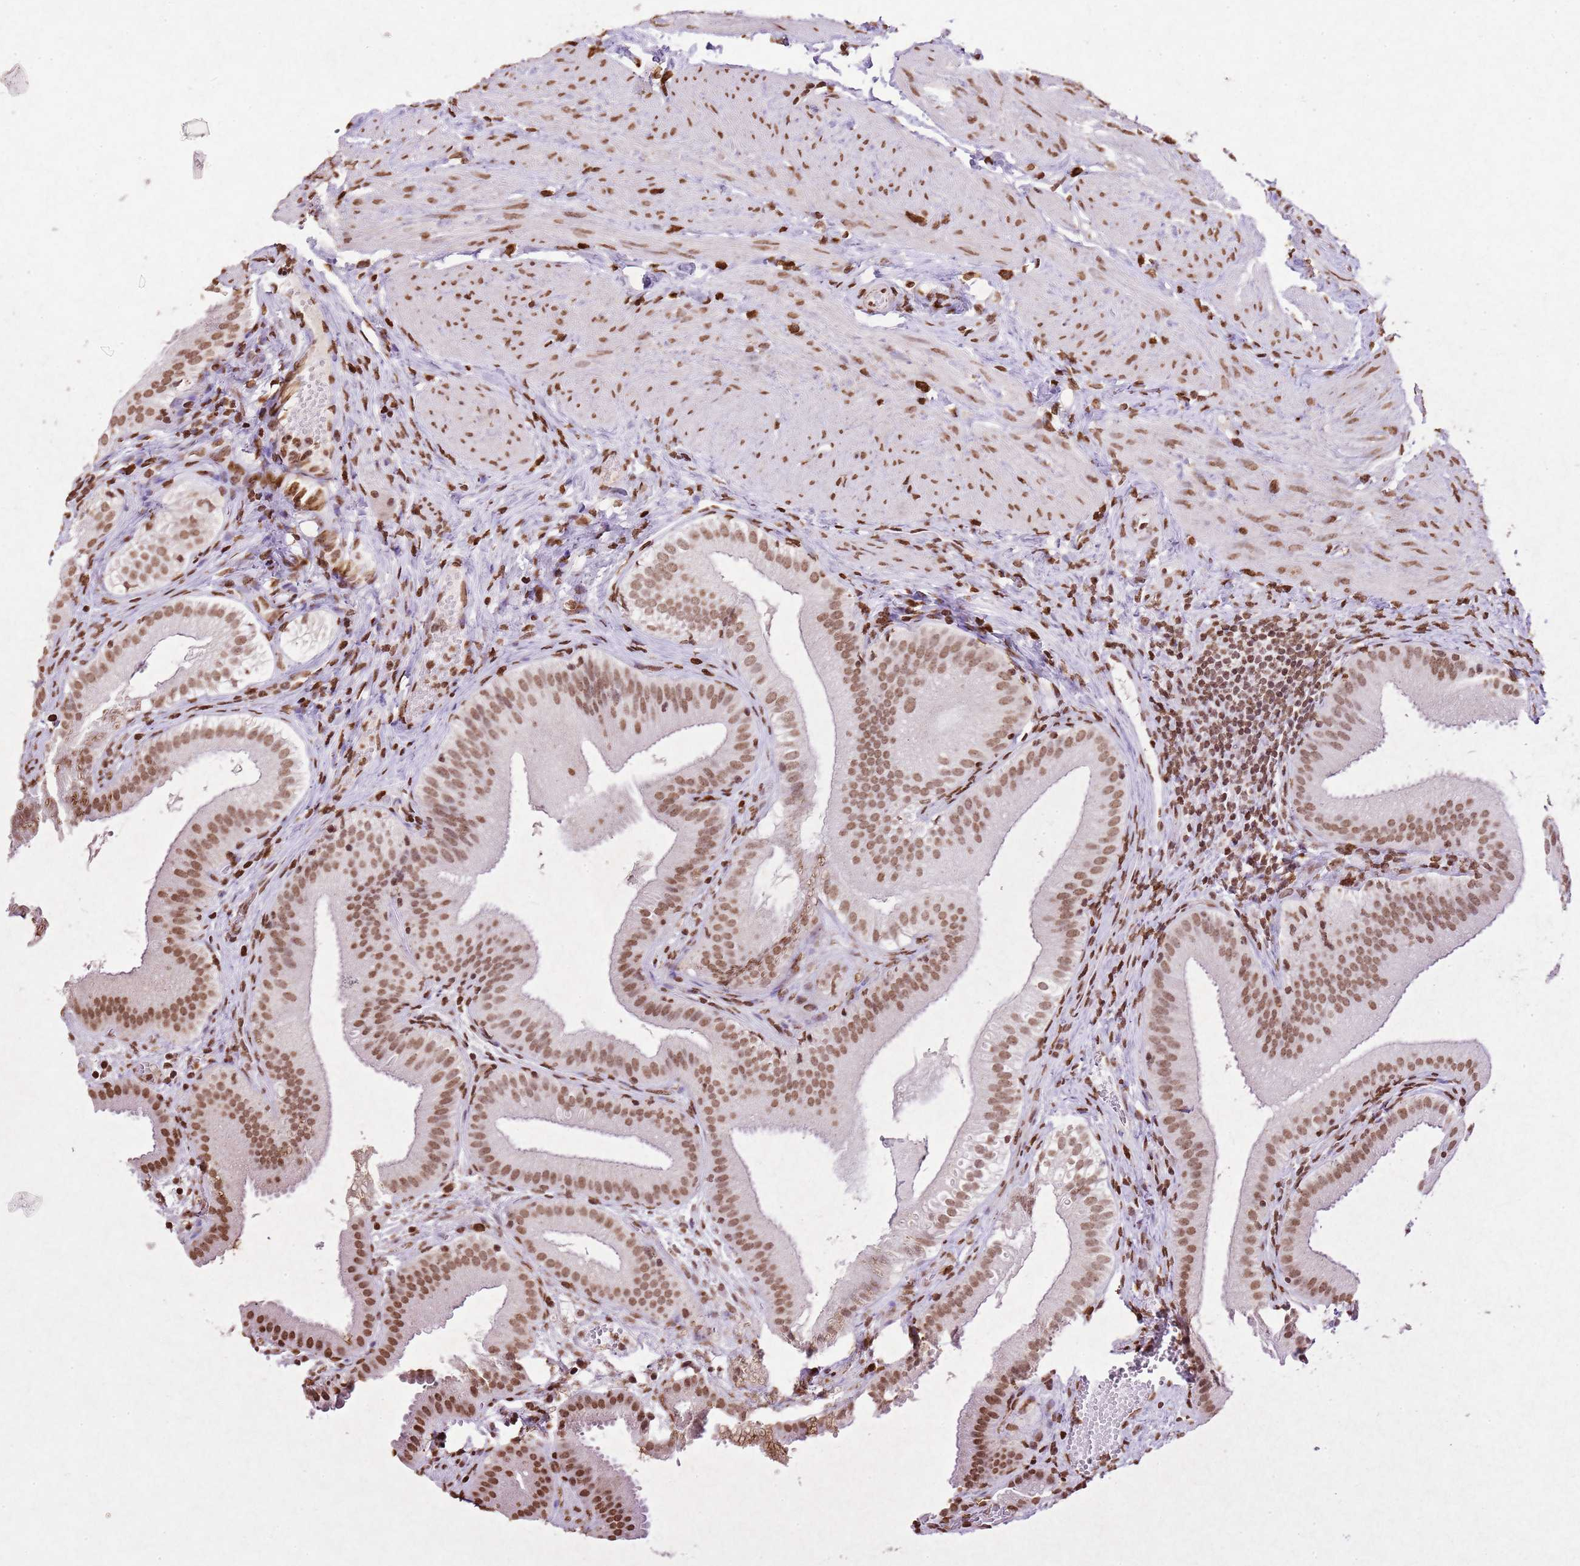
{"staining": {"intensity": "moderate", "quantity": ">75%", "location": "nuclear"}, "tissue": "gallbladder", "cell_type": "Glandular cells", "image_type": "normal", "snomed": [{"axis": "morphology", "description": "Normal tissue, NOS"}, {"axis": "topography", "description": "Gallbladder"}], "caption": "The image shows a brown stain indicating the presence of a protein in the nuclear of glandular cells in gallbladder. The staining was performed using DAB to visualize the protein expression in brown, while the nuclei were stained in blue with hematoxylin (Magnification: 20x).", "gene": "BMAL1", "patient": {"sex": "female", "age": 30}}